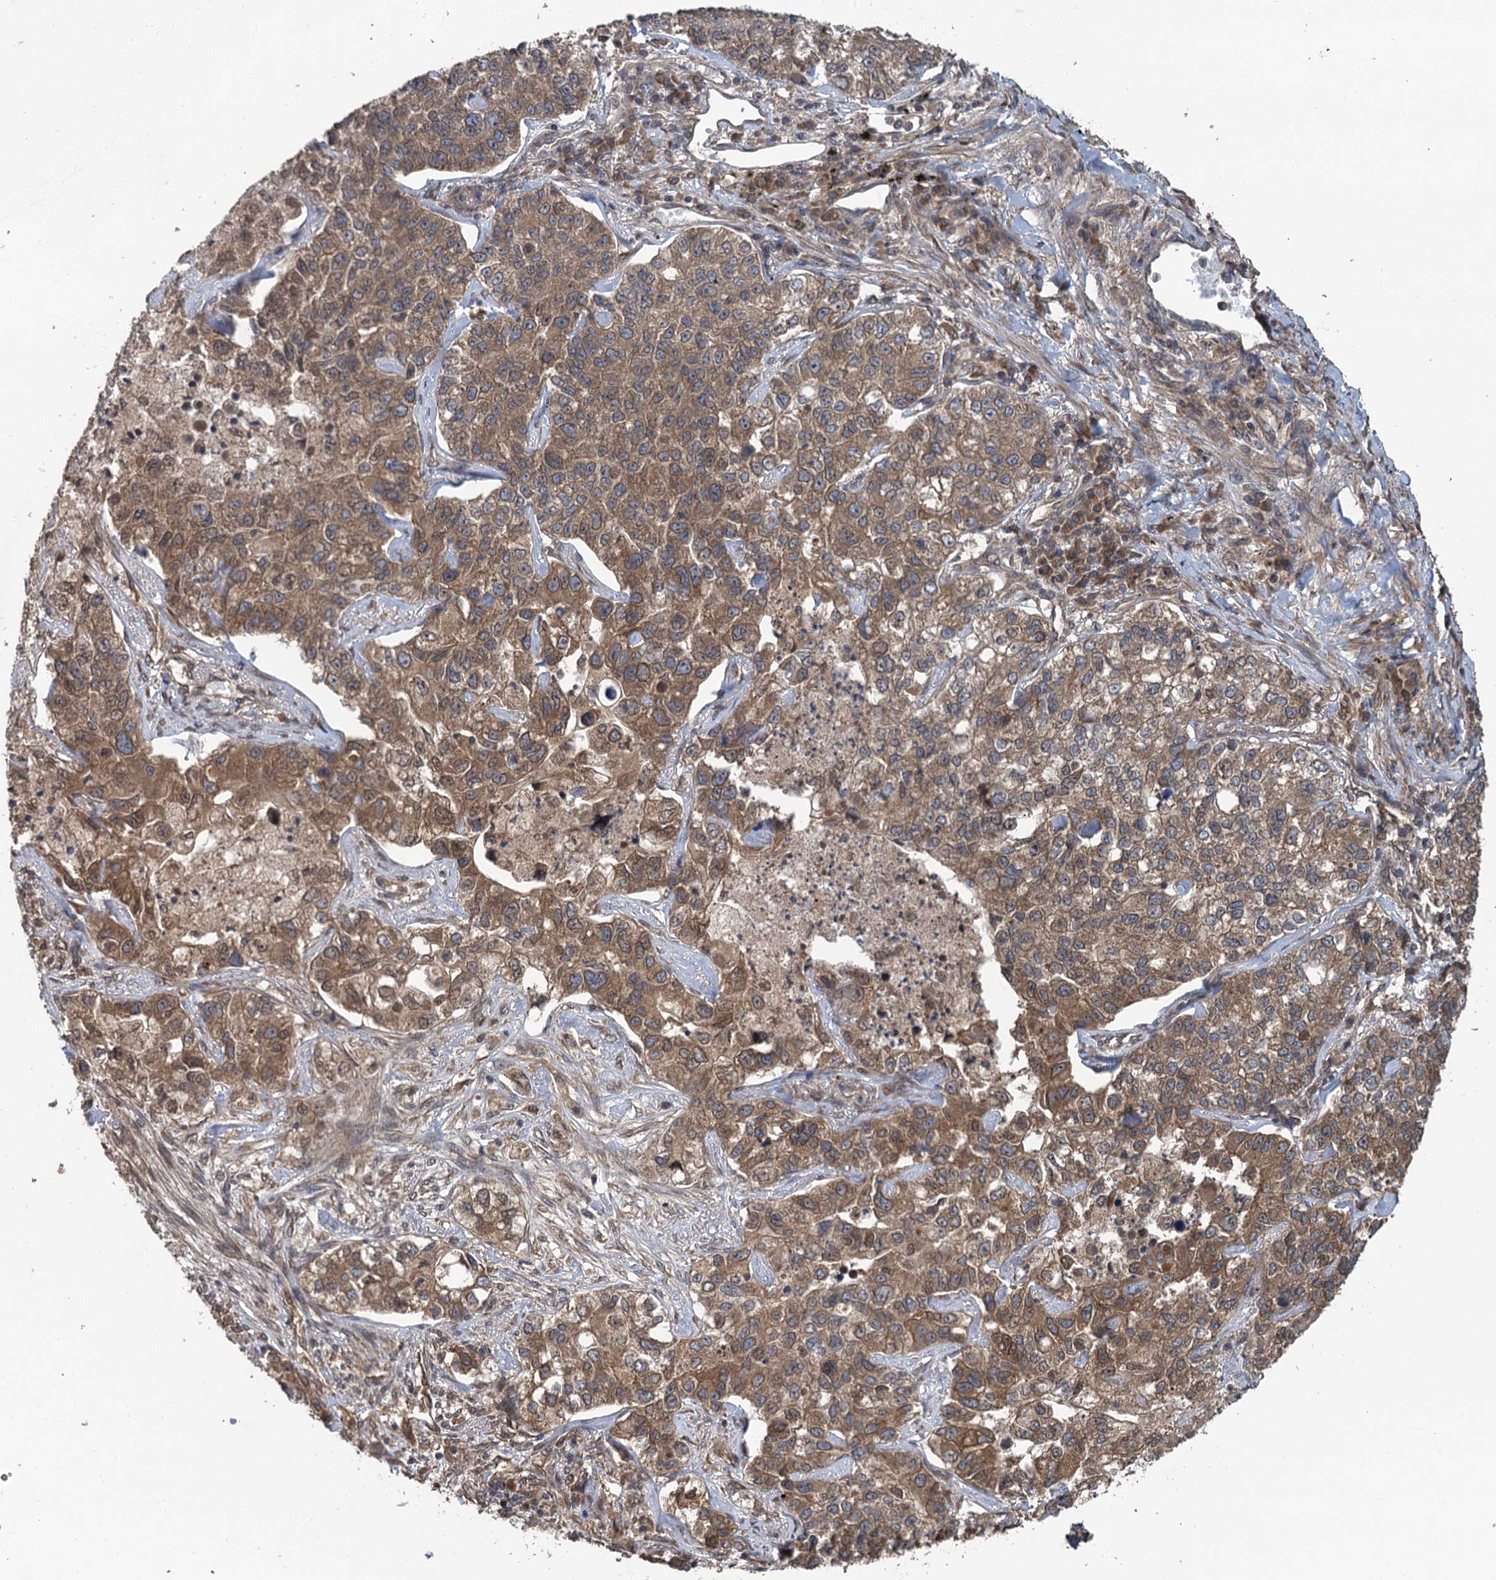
{"staining": {"intensity": "moderate", "quantity": ">75%", "location": "cytoplasmic/membranous,nuclear"}, "tissue": "lung cancer", "cell_type": "Tumor cells", "image_type": "cancer", "snomed": [{"axis": "morphology", "description": "Adenocarcinoma, NOS"}, {"axis": "topography", "description": "Lung"}], "caption": "Lung cancer stained for a protein reveals moderate cytoplasmic/membranous and nuclear positivity in tumor cells.", "gene": "GLE1", "patient": {"sex": "male", "age": 49}}